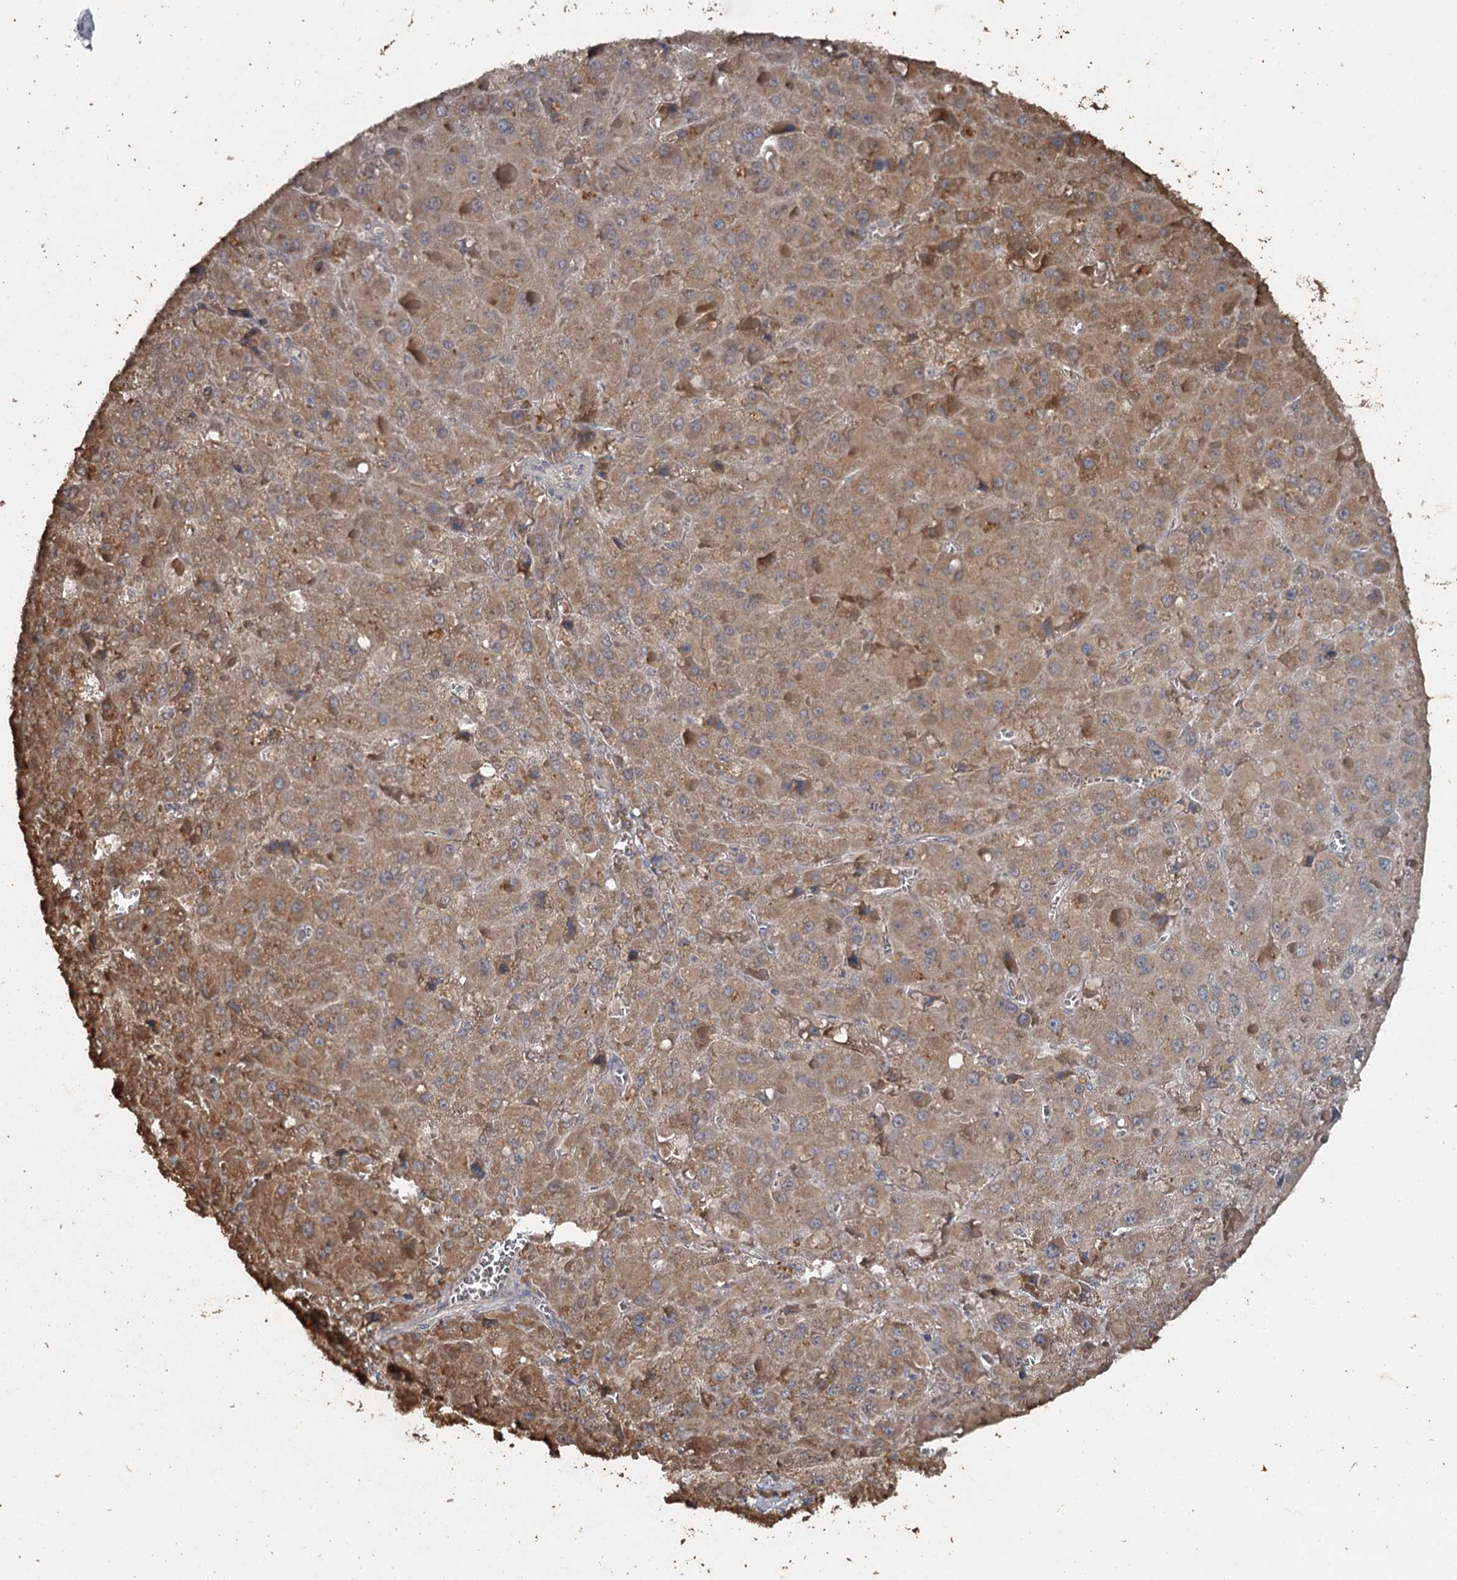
{"staining": {"intensity": "moderate", "quantity": "25%-75%", "location": "cytoplasmic/membranous"}, "tissue": "liver cancer", "cell_type": "Tumor cells", "image_type": "cancer", "snomed": [{"axis": "morphology", "description": "Carcinoma, Hepatocellular, NOS"}, {"axis": "topography", "description": "Liver"}], "caption": "There is medium levels of moderate cytoplasmic/membranous positivity in tumor cells of hepatocellular carcinoma (liver), as demonstrated by immunohistochemical staining (brown color).", "gene": "WIPI1", "patient": {"sex": "female", "age": 73}}